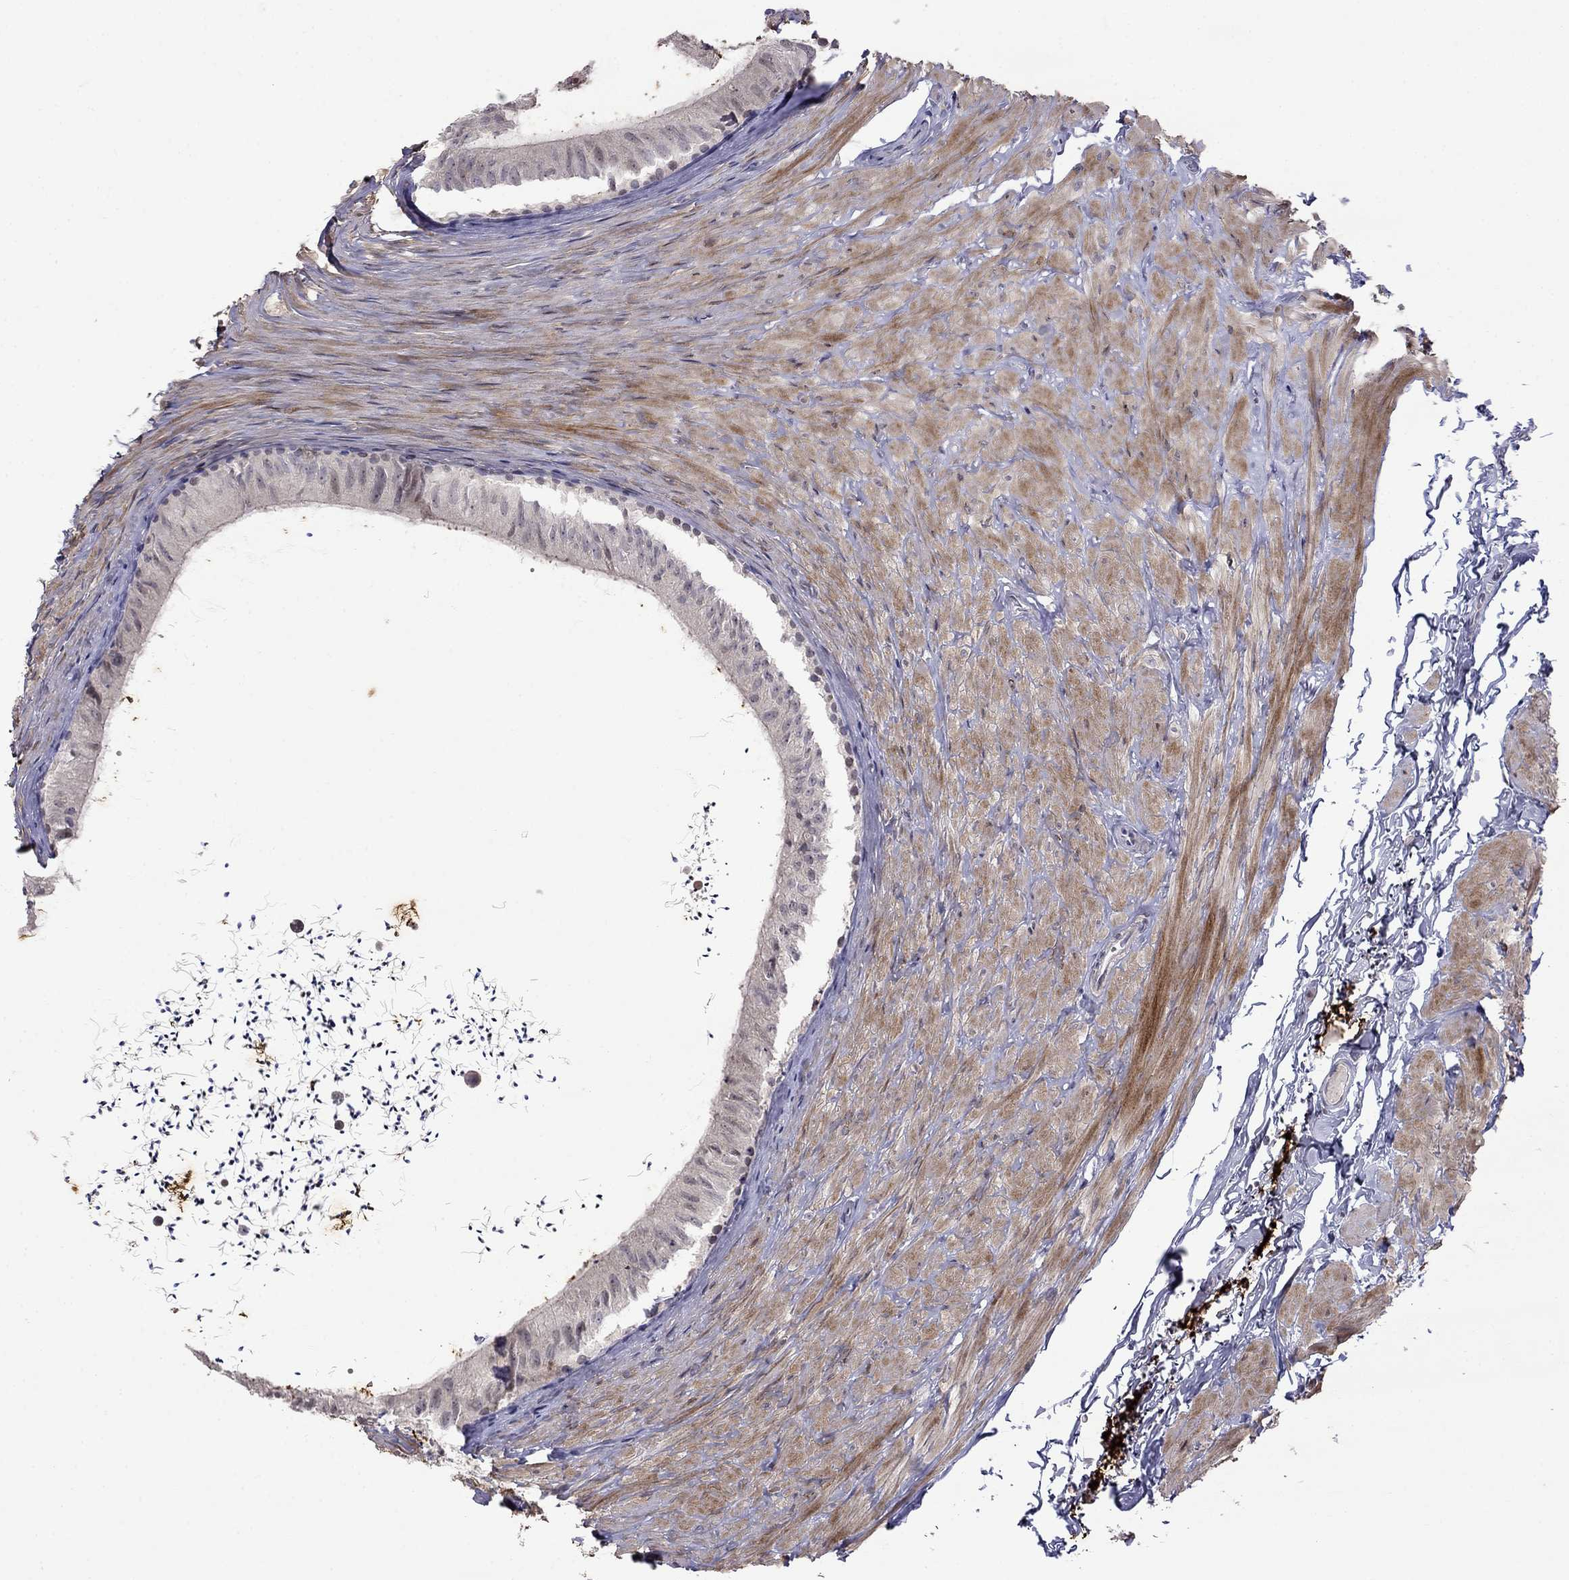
{"staining": {"intensity": "strong", "quantity": "<25%", "location": "cytoplasmic/membranous"}, "tissue": "epididymis", "cell_type": "Glandular cells", "image_type": "normal", "snomed": [{"axis": "morphology", "description": "Normal tissue, NOS"}, {"axis": "topography", "description": "Epididymis"}], "caption": "An immunohistochemistry (IHC) photomicrograph of unremarkable tissue is shown. Protein staining in brown labels strong cytoplasmic/membranous positivity in epididymis within glandular cells. (DAB = brown stain, brightfield microscopy at high magnification).", "gene": "LRRC39", "patient": {"sex": "male", "age": 32}}